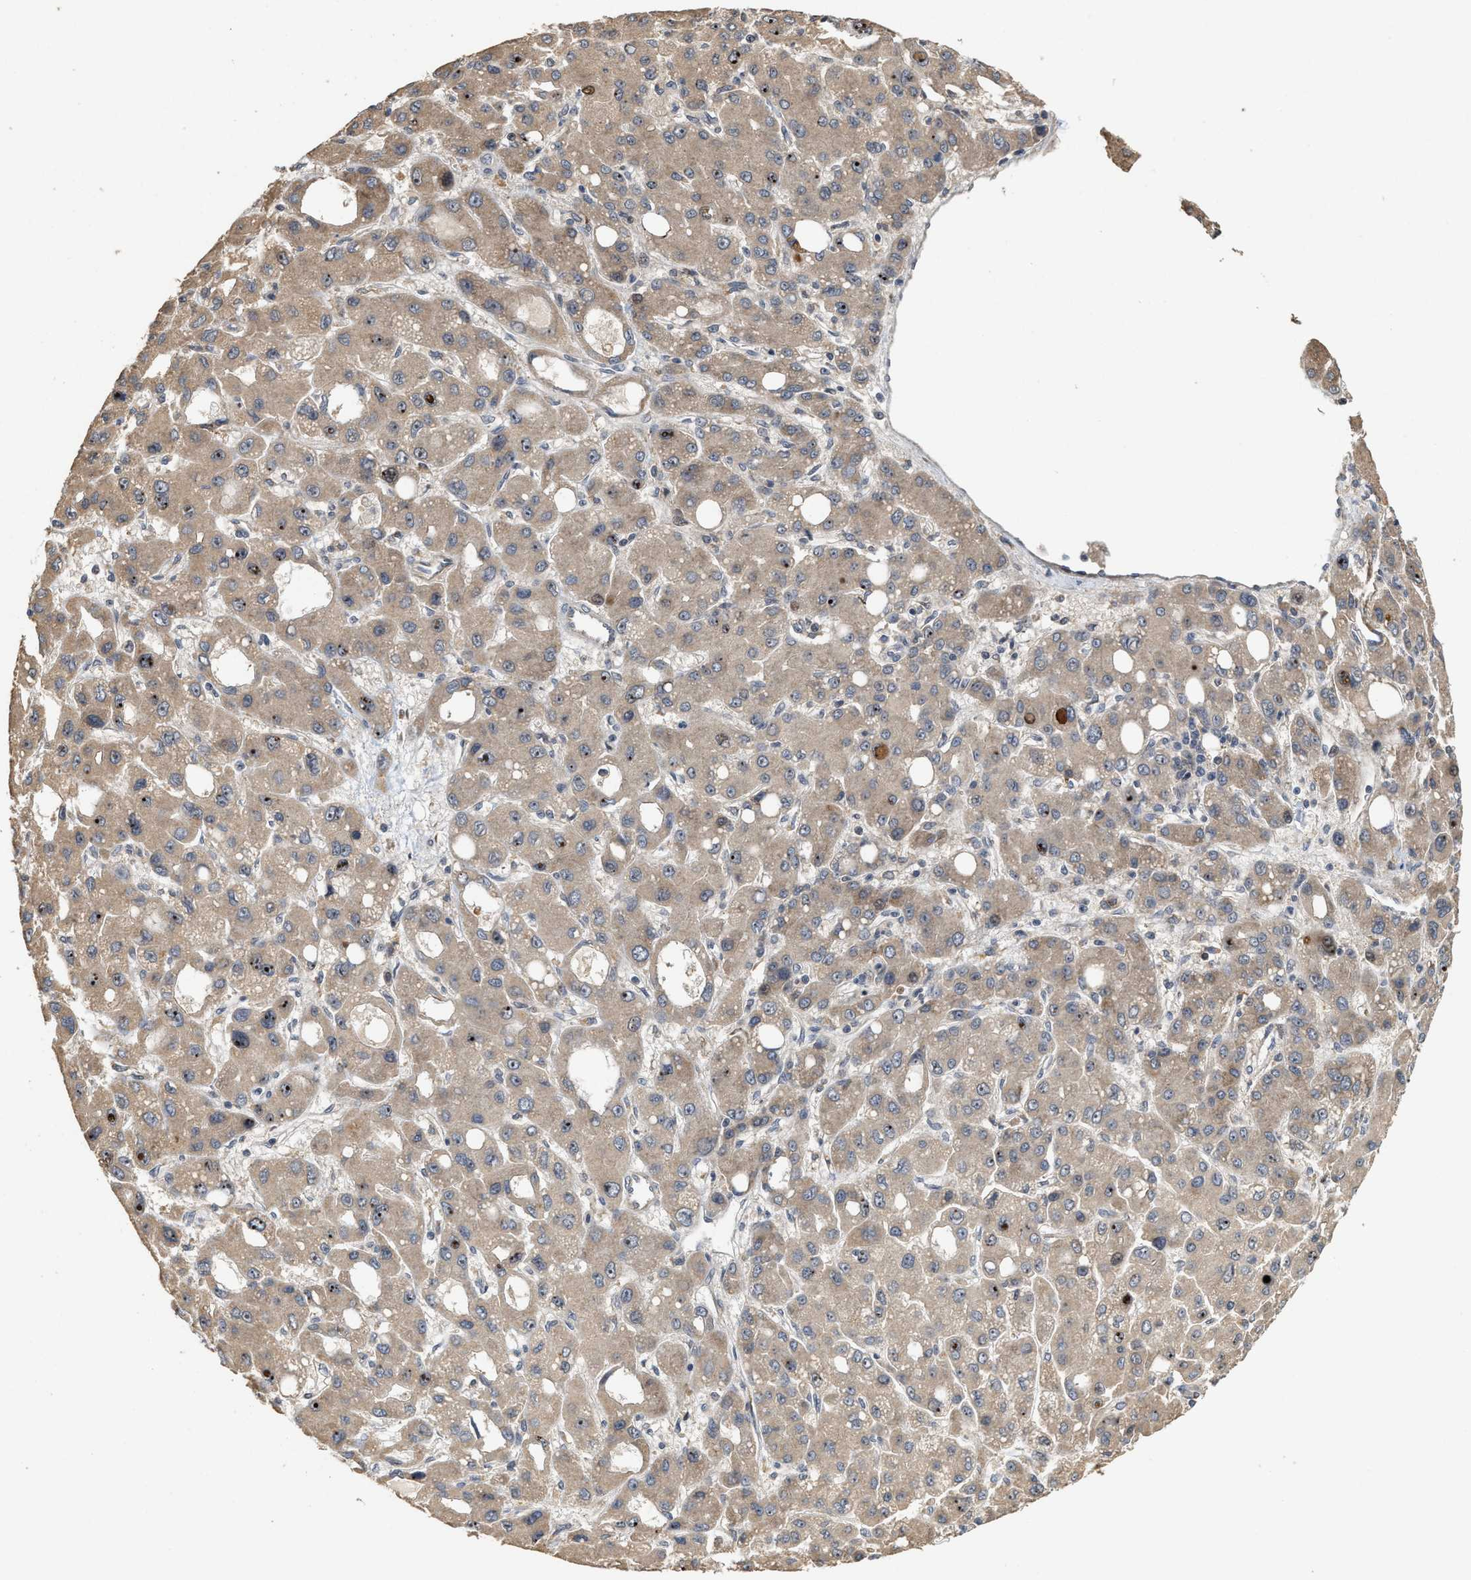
{"staining": {"intensity": "strong", "quantity": "<25%", "location": "cytoplasmic/membranous,nuclear"}, "tissue": "liver cancer", "cell_type": "Tumor cells", "image_type": "cancer", "snomed": [{"axis": "morphology", "description": "Carcinoma, Hepatocellular, NOS"}, {"axis": "topography", "description": "Liver"}], "caption": "The photomicrograph shows a brown stain indicating the presence of a protein in the cytoplasmic/membranous and nuclear of tumor cells in liver cancer.", "gene": "ELP2", "patient": {"sex": "male", "age": 55}}